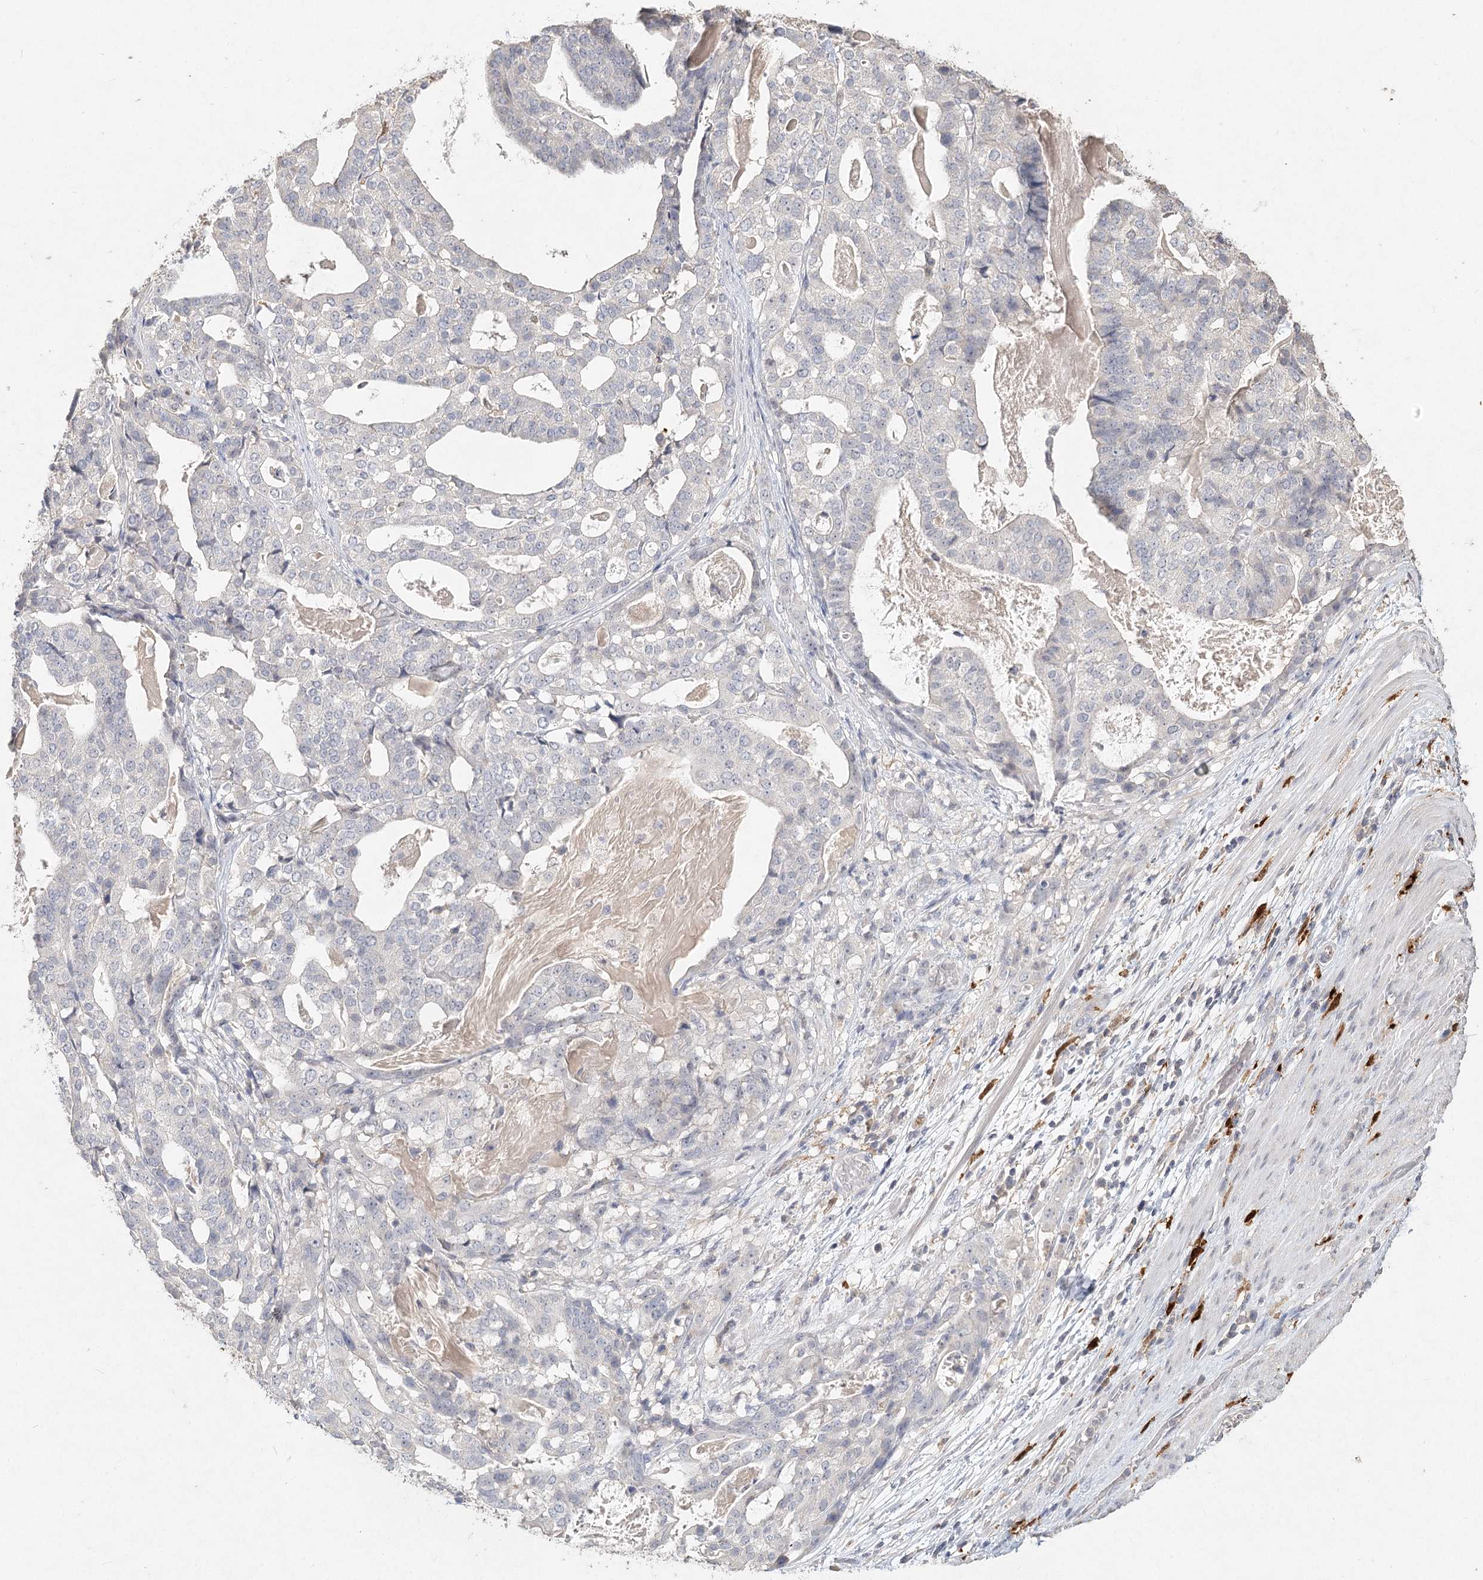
{"staining": {"intensity": "negative", "quantity": "none", "location": "none"}, "tissue": "stomach cancer", "cell_type": "Tumor cells", "image_type": "cancer", "snomed": [{"axis": "morphology", "description": "Adenocarcinoma, NOS"}, {"axis": "topography", "description": "Stomach"}], "caption": "The photomicrograph exhibits no significant expression in tumor cells of stomach cancer (adenocarcinoma). (DAB immunohistochemistry (IHC) visualized using brightfield microscopy, high magnification).", "gene": "ARSI", "patient": {"sex": "male", "age": 48}}